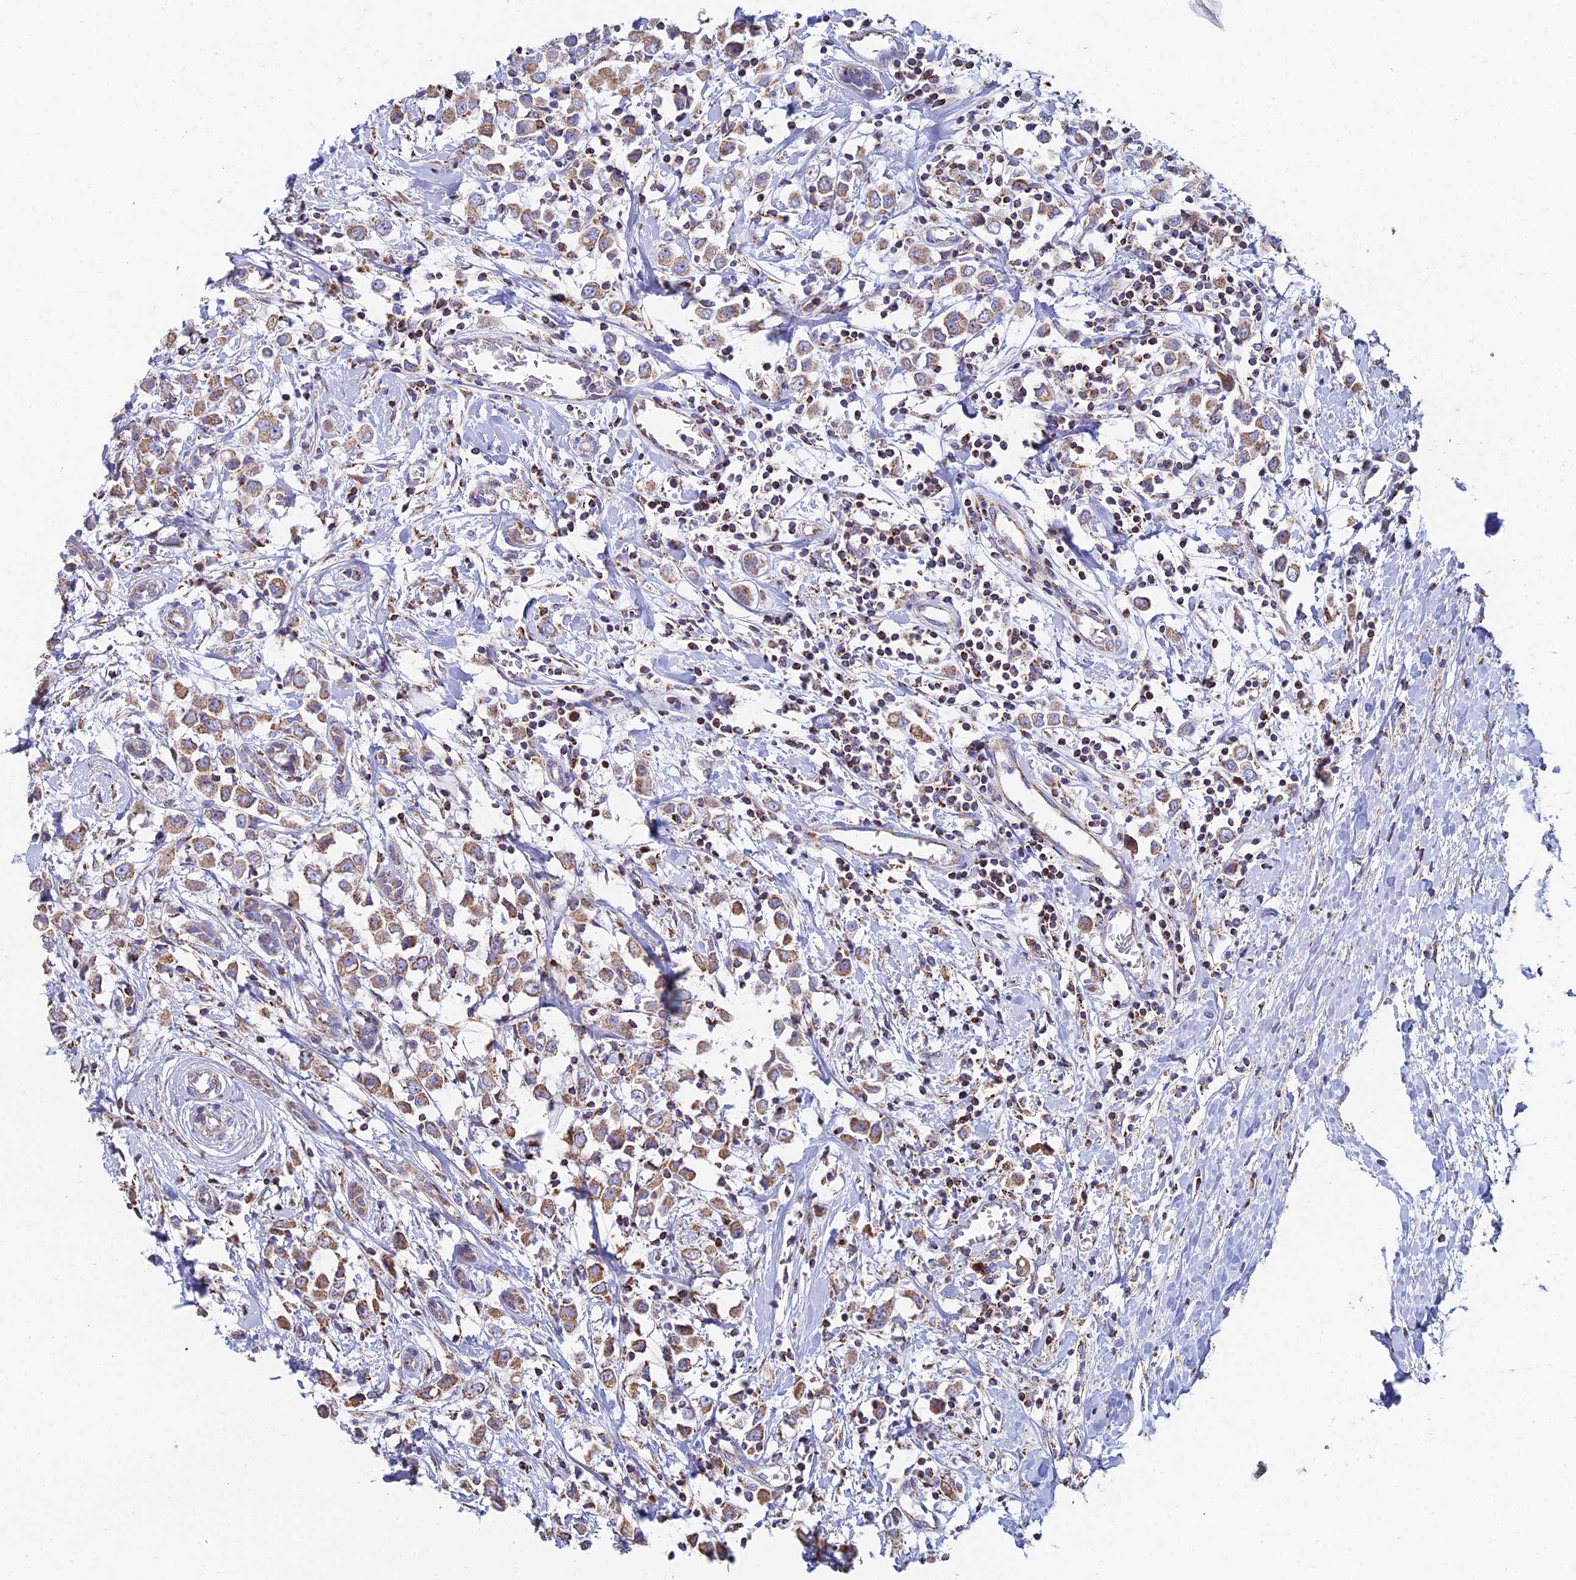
{"staining": {"intensity": "moderate", "quantity": ">75%", "location": "cytoplasmic/membranous"}, "tissue": "breast cancer", "cell_type": "Tumor cells", "image_type": "cancer", "snomed": [{"axis": "morphology", "description": "Duct carcinoma"}, {"axis": "topography", "description": "Breast"}], "caption": "About >75% of tumor cells in intraductal carcinoma (breast) display moderate cytoplasmic/membranous protein positivity as visualized by brown immunohistochemical staining.", "gene": "SPOCK2", "patient": {"sex": "female", "age": 61}}